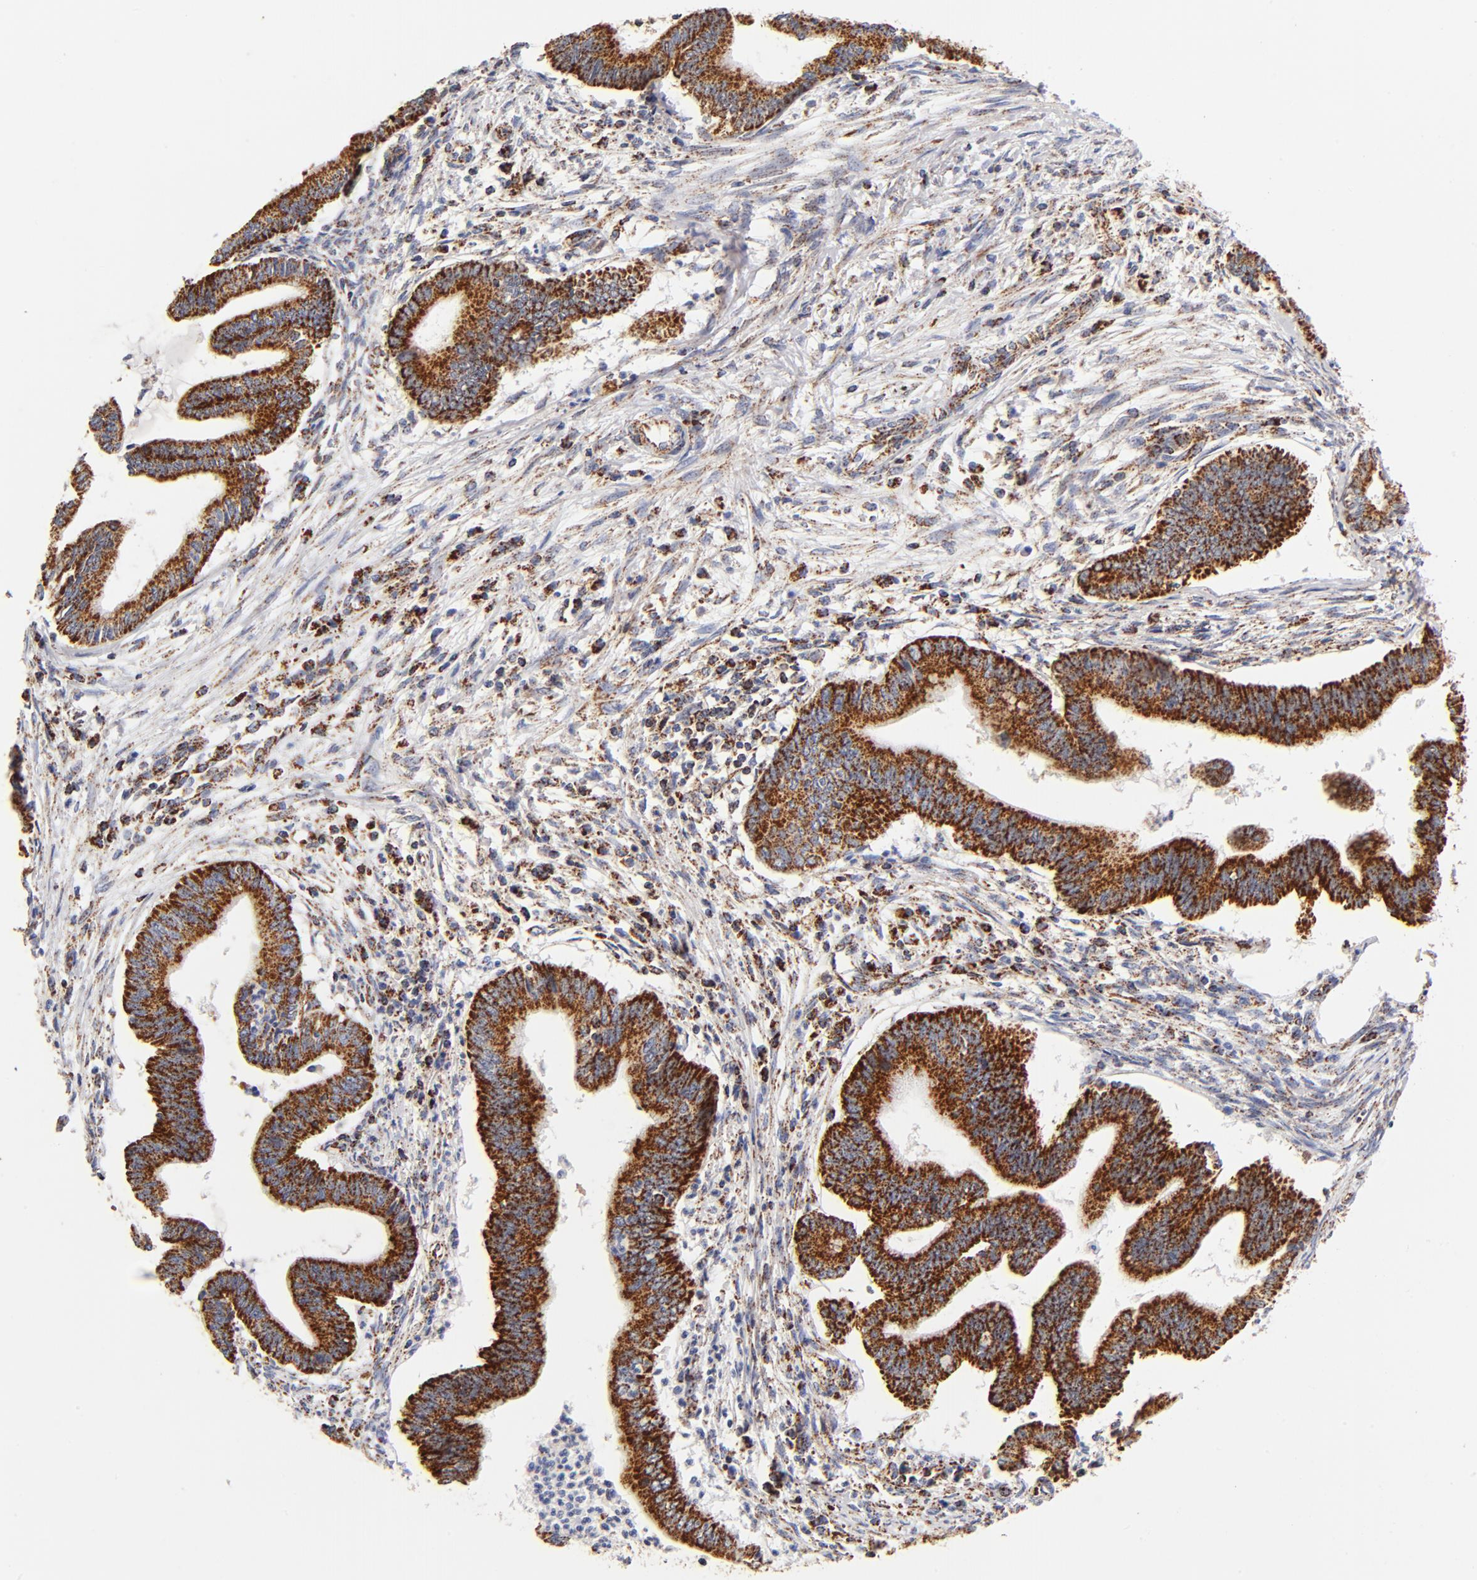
{"staining": {"intensity": "strong", "quantity": ">75%", "location": "cytoplasmic/membranous"}, "tissue": "cervical cancer", "cell_type": "Tumor cells", "image_type": "cancer", "snomed": [{"axis": "morphology", "description": "Adenocarcinoma, NOS"}, {"axis": "topography", "description": "Cervix"}], "caption": "A photomicrograph of cervical adenocarcinoma stained for a protein exhibits strong cytoplasmic/membranous brown staining in tumor cells.", "gene": "ECHS1", "patient": {"sex": "female", "age": 36}}